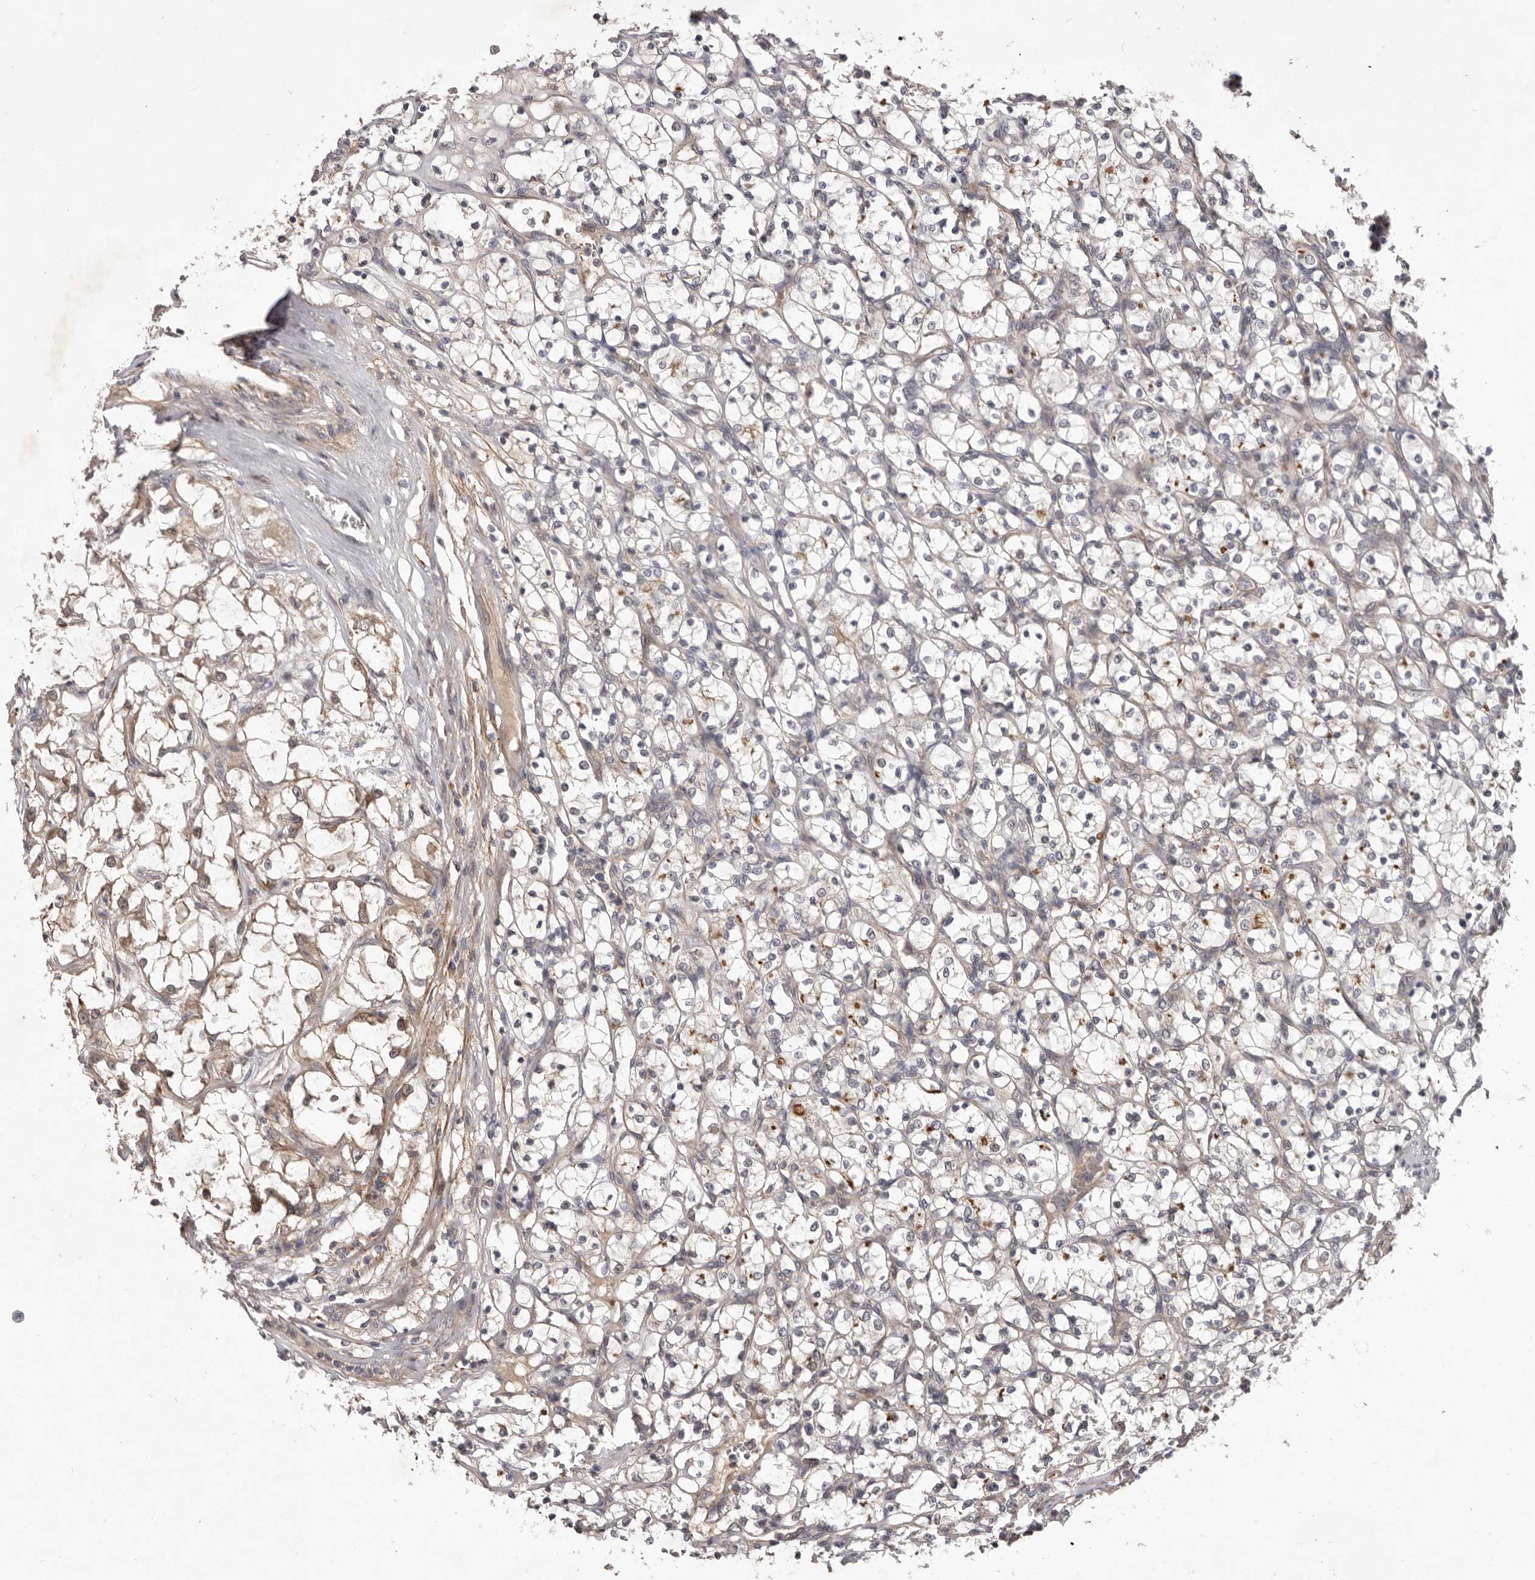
{"staining": {"intensity": "weak", "quantity": "<25%", "location": "cytoplasmic/membranous"}, "tissue": "renal cancer", "cell_type": "Tumor cells", "image_type": "cancer", "snomed": [{"axis": "morphology", "description": "Adenocarcinoma, NOS"}, {"axis": "topography", "description": "Kidney"}], "caption": "Tumor cells are negative for protein expression in human renal adenocarcinoma. (IHC, brightfield microscopy, high magnification).", "gene": "HBS1L", "patient": {"sex": "female", "age": 69}}